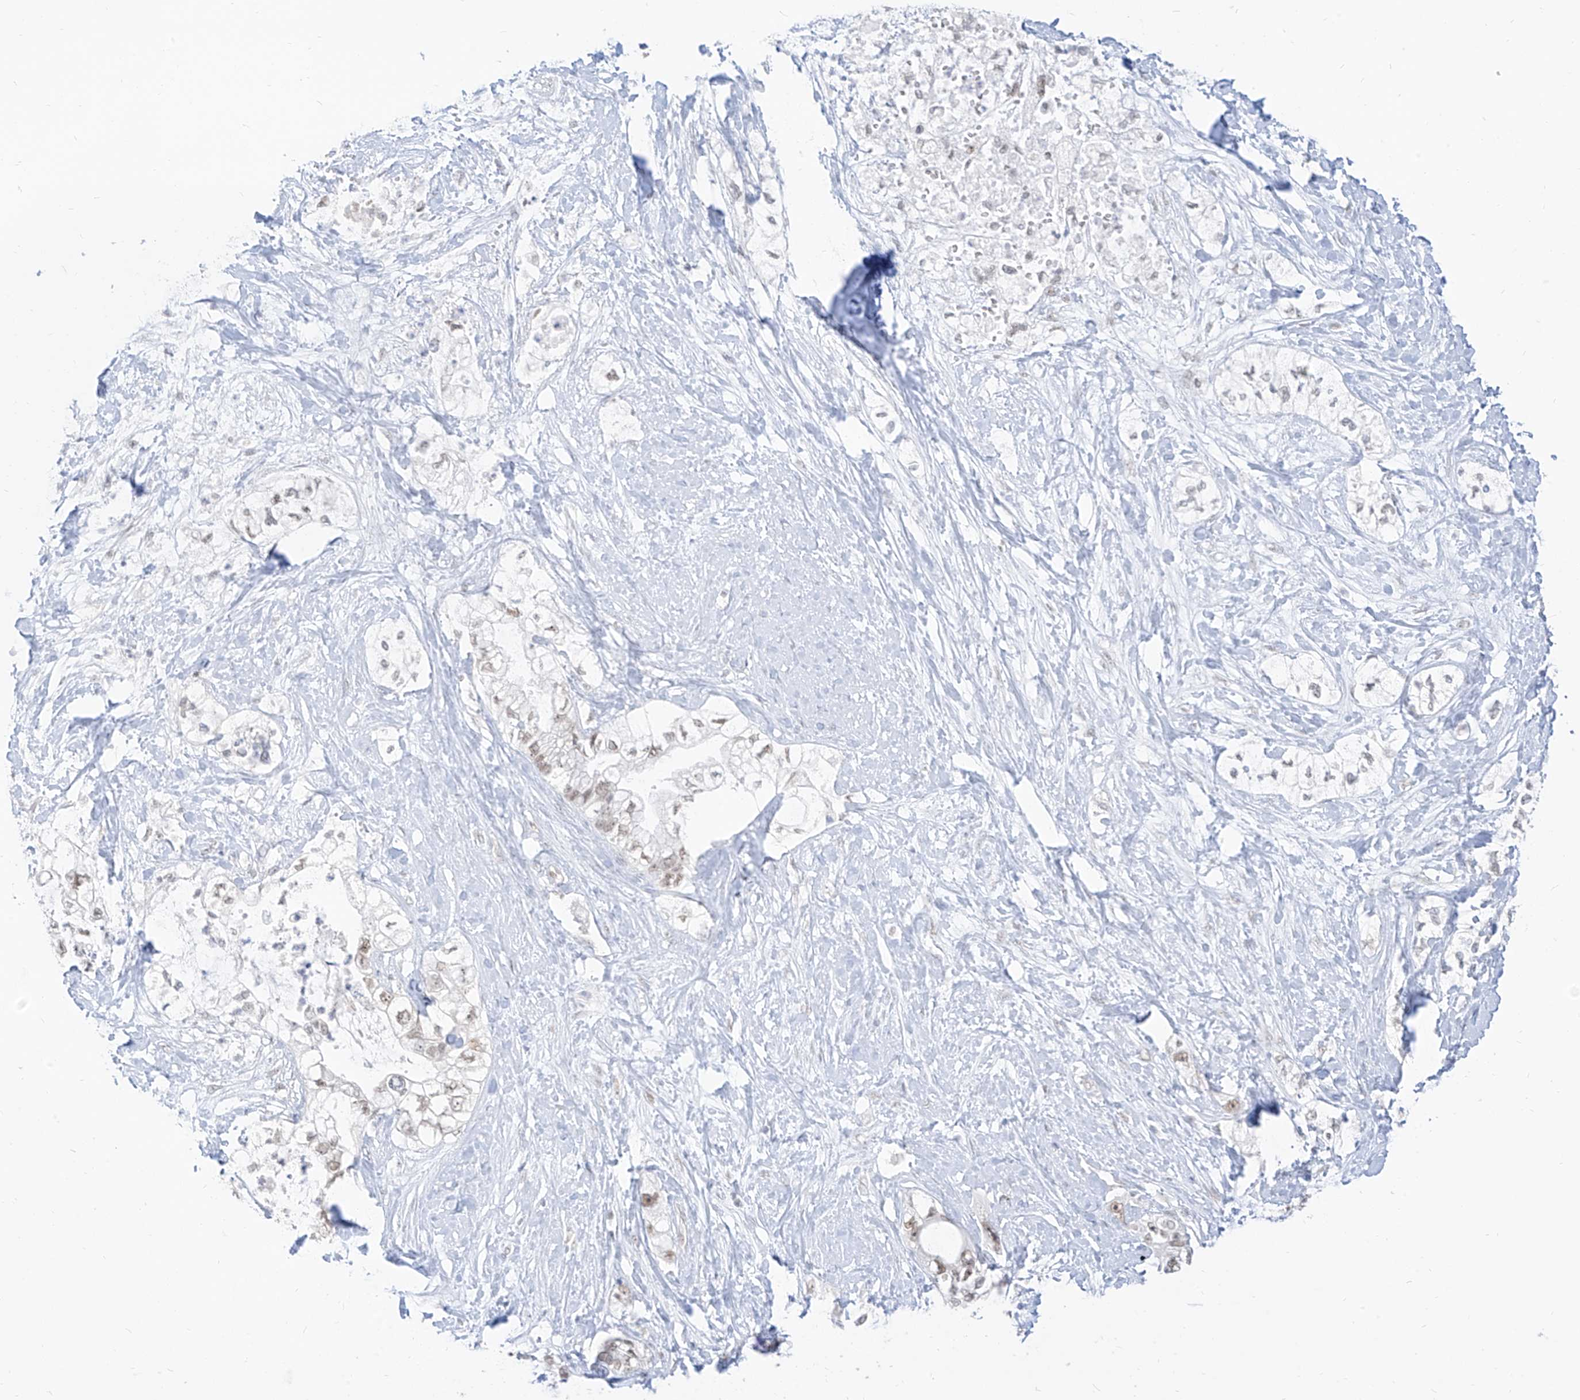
{"staining": {"intensity": "weak", "quantity": "25%-75%", "location": "nuclear"}, "tissue": "pancreatic cancer", "cell_type": "Tumor cells", "image_type": "cancer", "snomed": [{"axis": "morphology", "description": "Adenocarcinoma, NOS"}, {"axis": "topography", "description": "Pancreas"}], "caption": "This is an image of immunohistochemistry staining of pancreatic adenocarcinoma, which shows weak expression in the nuclear of tumor cells.", "gene": "SUPT5H", "patient": {"sex": "male", "age": 70}}